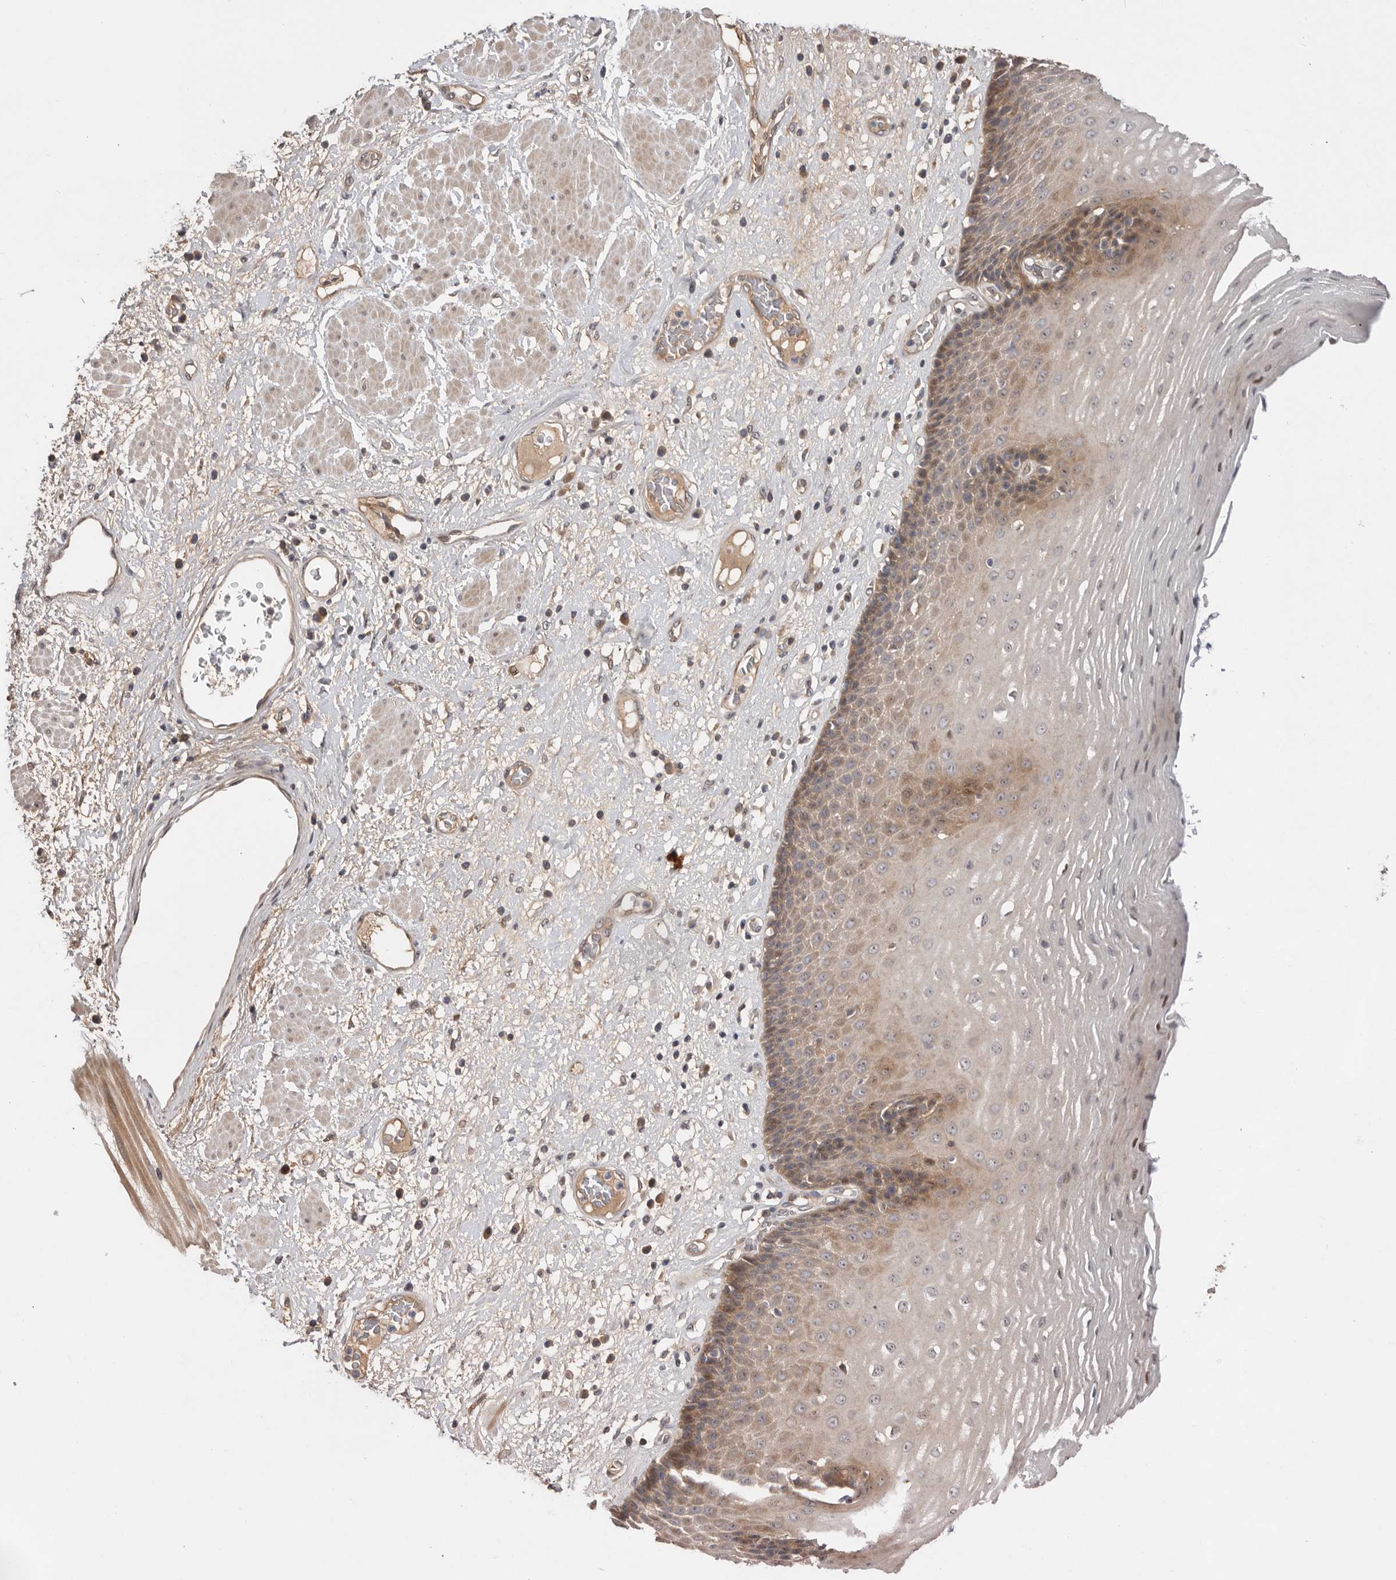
{"staining": {"intensity": "moderate", "quantity": "25%-75%", "location": "cytoplasmic/membranous,nuclear"}, "tissue": "esophagus", "cell_type": "Squamous epithelial cells", "image_type": "normal", "snomed": [{"axis": "morphology", "description": "Normal tissue, NOS"}, {"axis": "morphology", "description": "Adenocarcinoma, NOS"}, {"axis": "topography", "description": "Esophagus"}], "caption": "Squamous epithelial cells show medium levels of moderate cytoplasmic/membranous,nuclear expression in about 25%-75% of cells in normal human esophagus.", "gene": "DOP1A", "patient": {"sex": "male", "age": 62}}